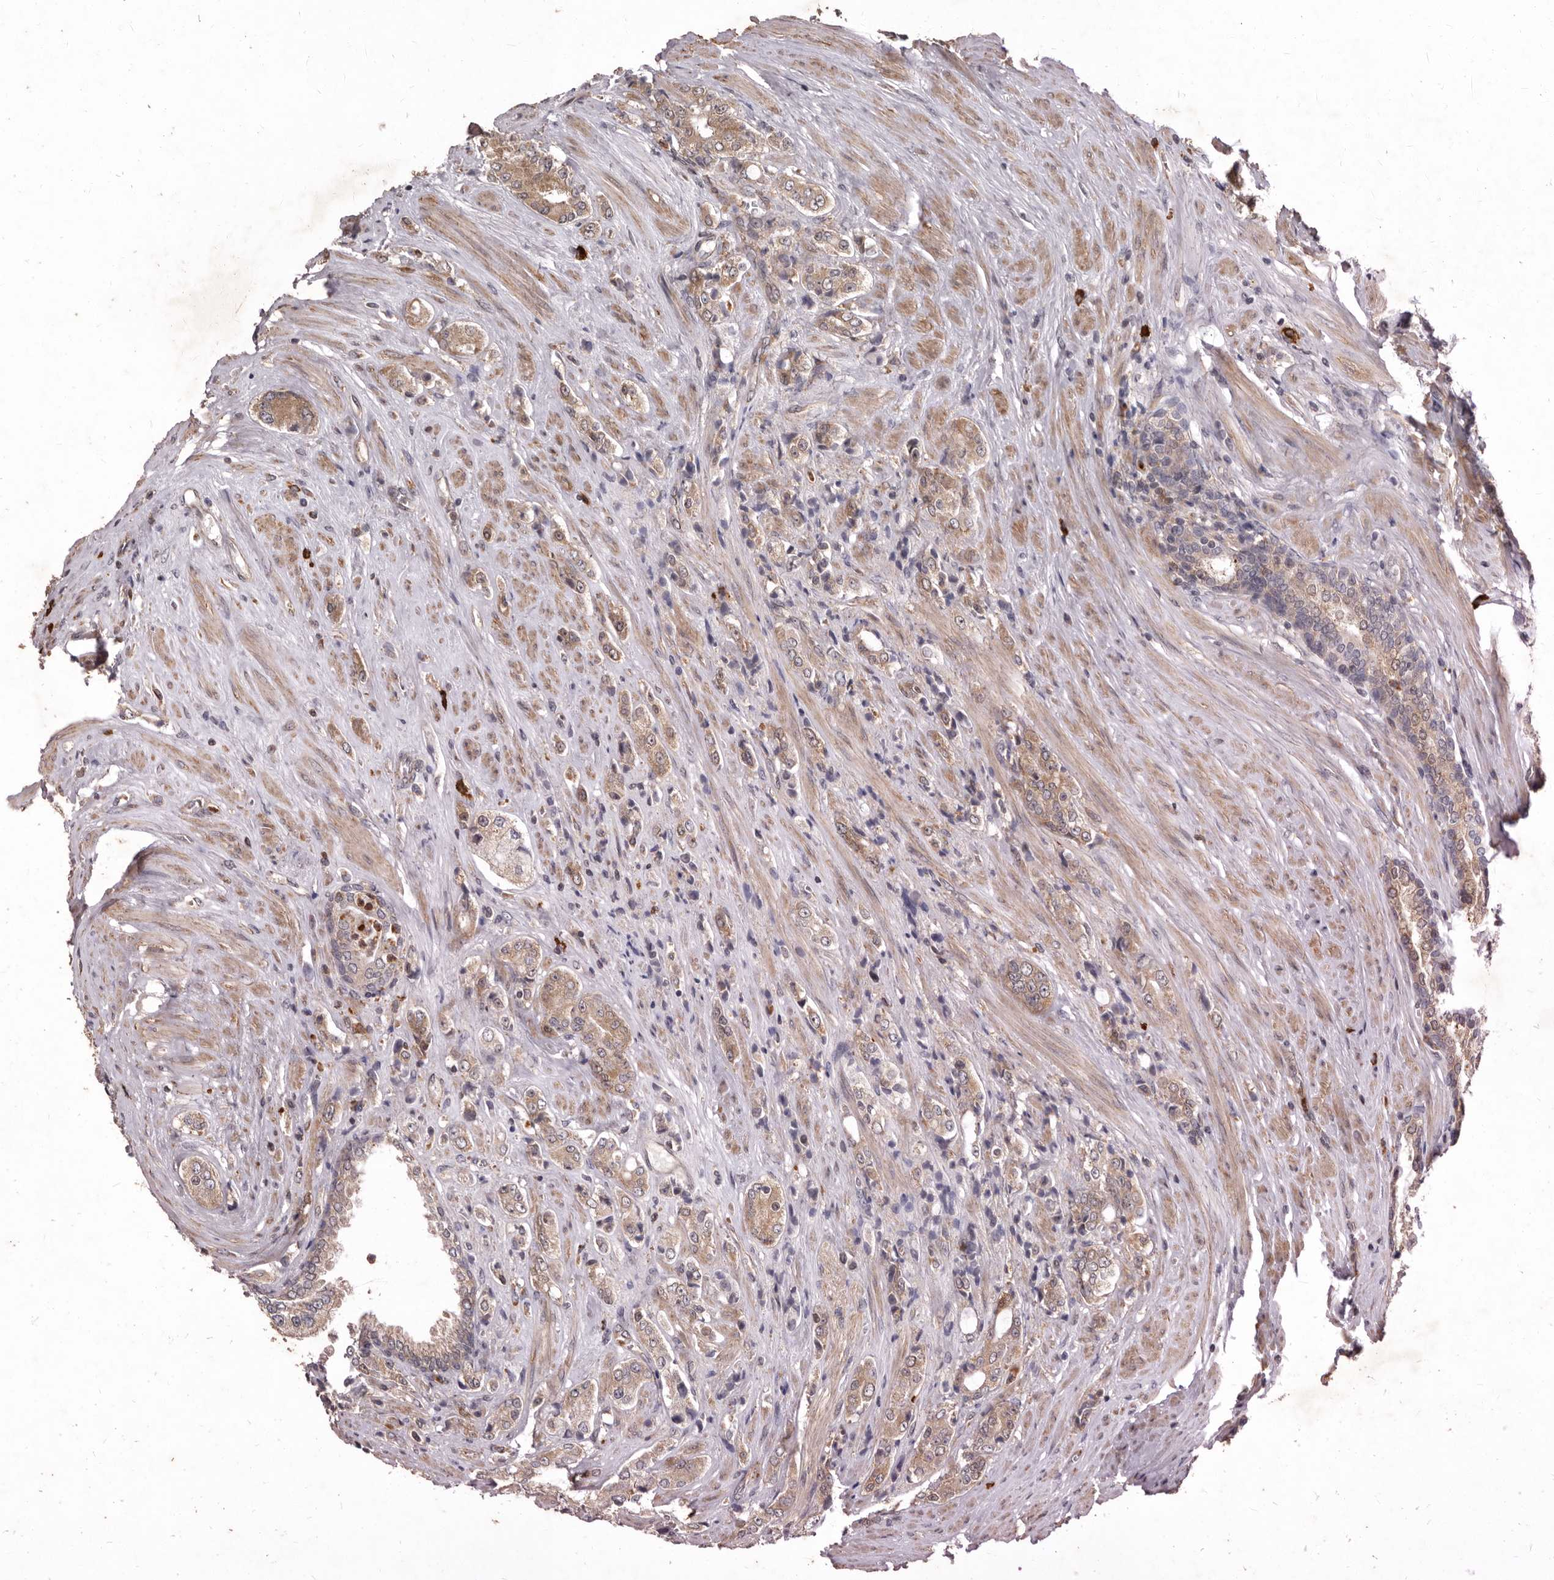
{"staining": {"intensity": "moderate", "quantity": ">75%", "location": "cytoplasmic/membranous"}, "tissue": "prostate cancer", "cell_type": "Tumor cells", "image_type": "cancer", "snomed": [{"axis": "morphology", "description": "Adenocarcinoma, High grade"}, {"axis": "topography", "description": "Prostate"}], "caption": "Prostate cancer (high-grade adenocarcinoma) tissue shows moderate cytoplasmic/membranous positivity in about >75% of tumor cells, visualized by immunohistochemistry.", "gene": "ACLY", "patient": {"sex": "male", "age": 61}}